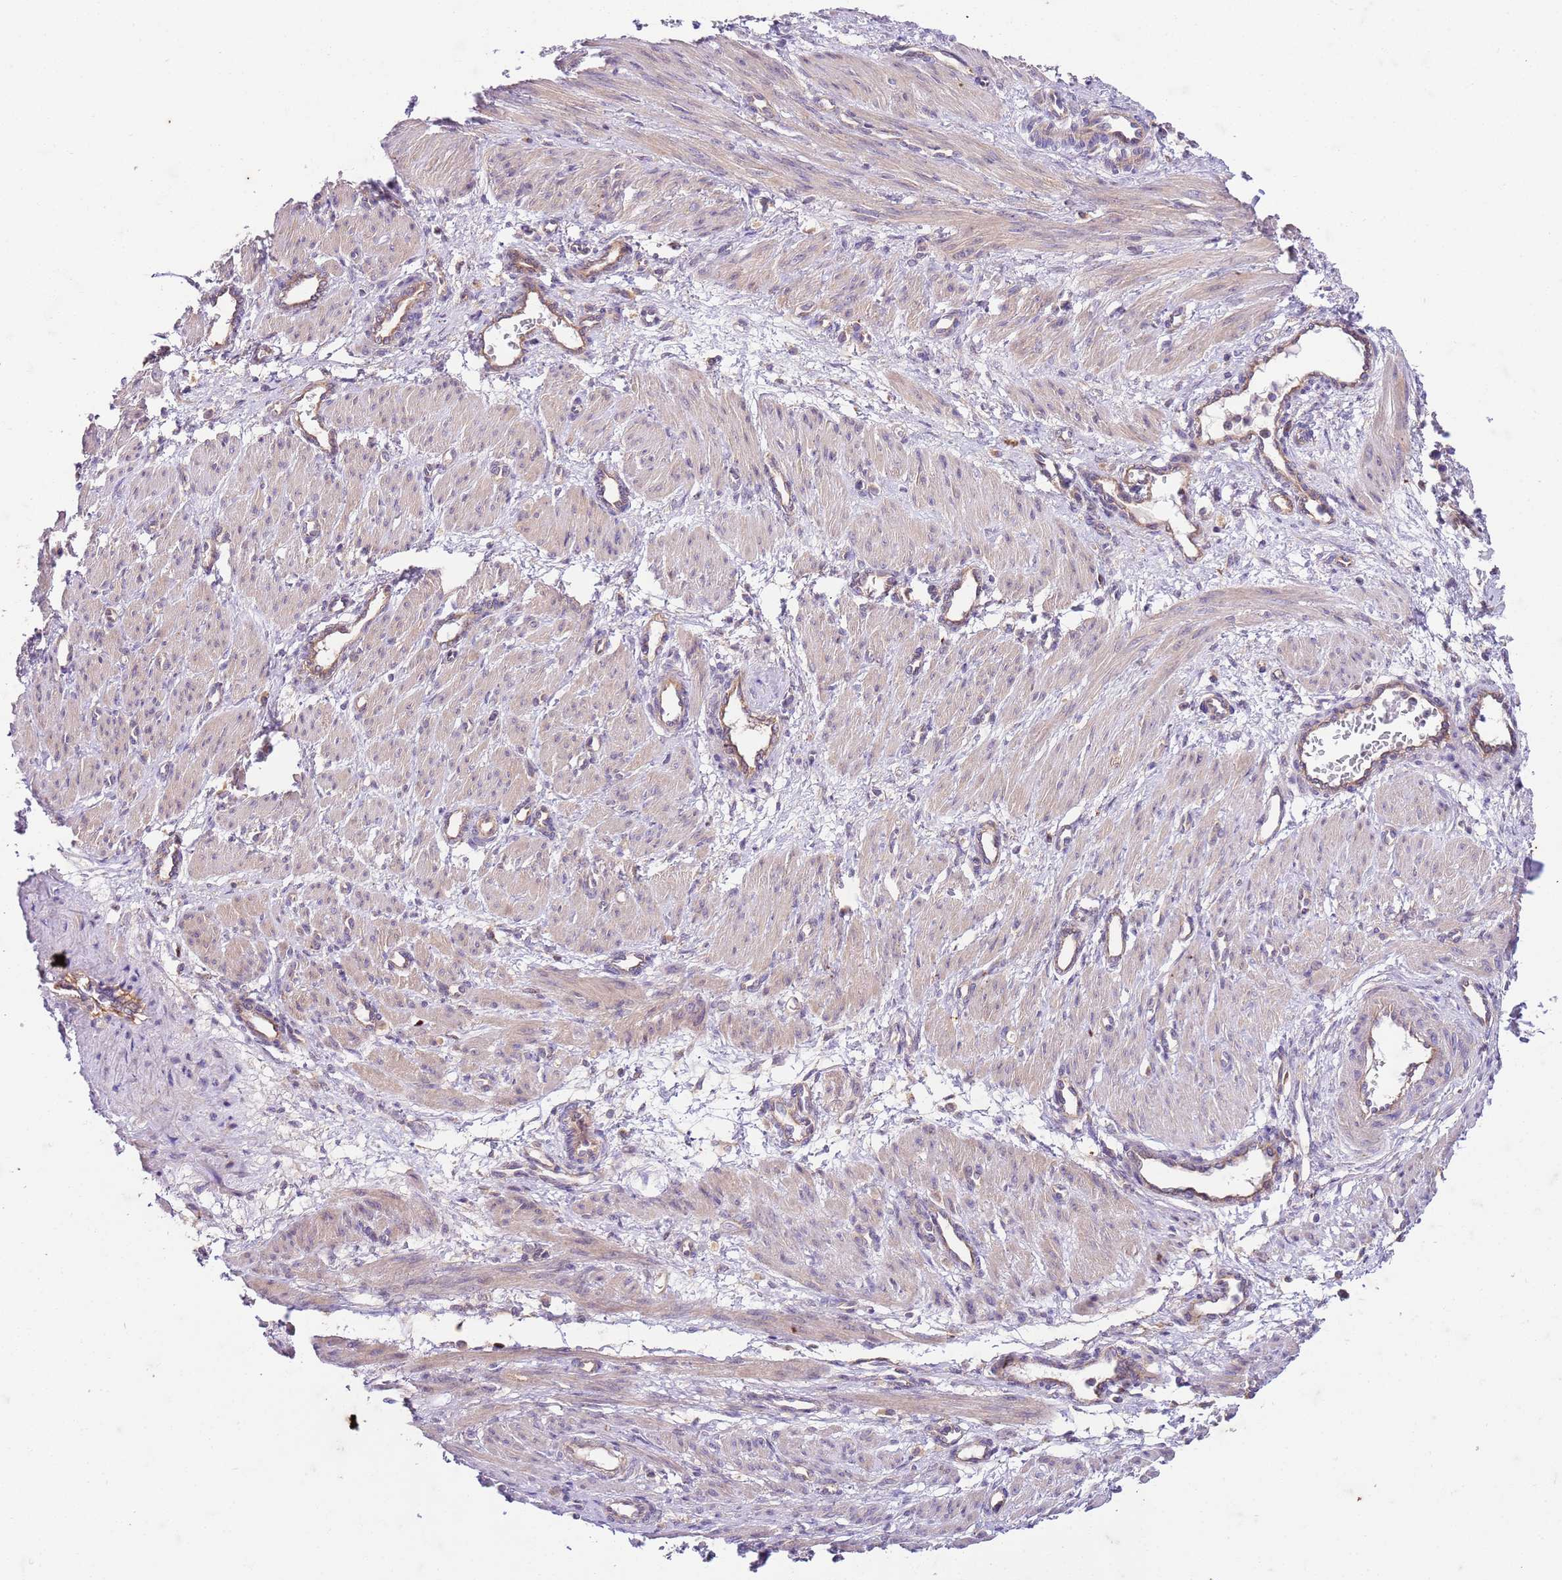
{"staining": {"intensity": "weak", "quantity": "<25%", "location": "cytoplasmic/membranous"}, "tissue": "smooth muscle", "cell_type": "Smooth muscle cells", "image_type": "normal", "snomed": [{"axis": "morphology", "description": "Normal tissue, NOS"}, {"axis": "topography", "description": "Endometrium"}], "caption": "This photomicrograph is of normal smooth muscle stained with immunohistochemistry to label a protein in brown with the nuclei are counter-stained blue. There is no positivity in smooth muscle cells. (Stains: DAB immunohistochemistry (IHC) with hematoxylin counter stain, Microscopy: brightfield microscopy at high magnification).", "gene": "OSBP", "patient": {"sex": "female", "age": 33}}